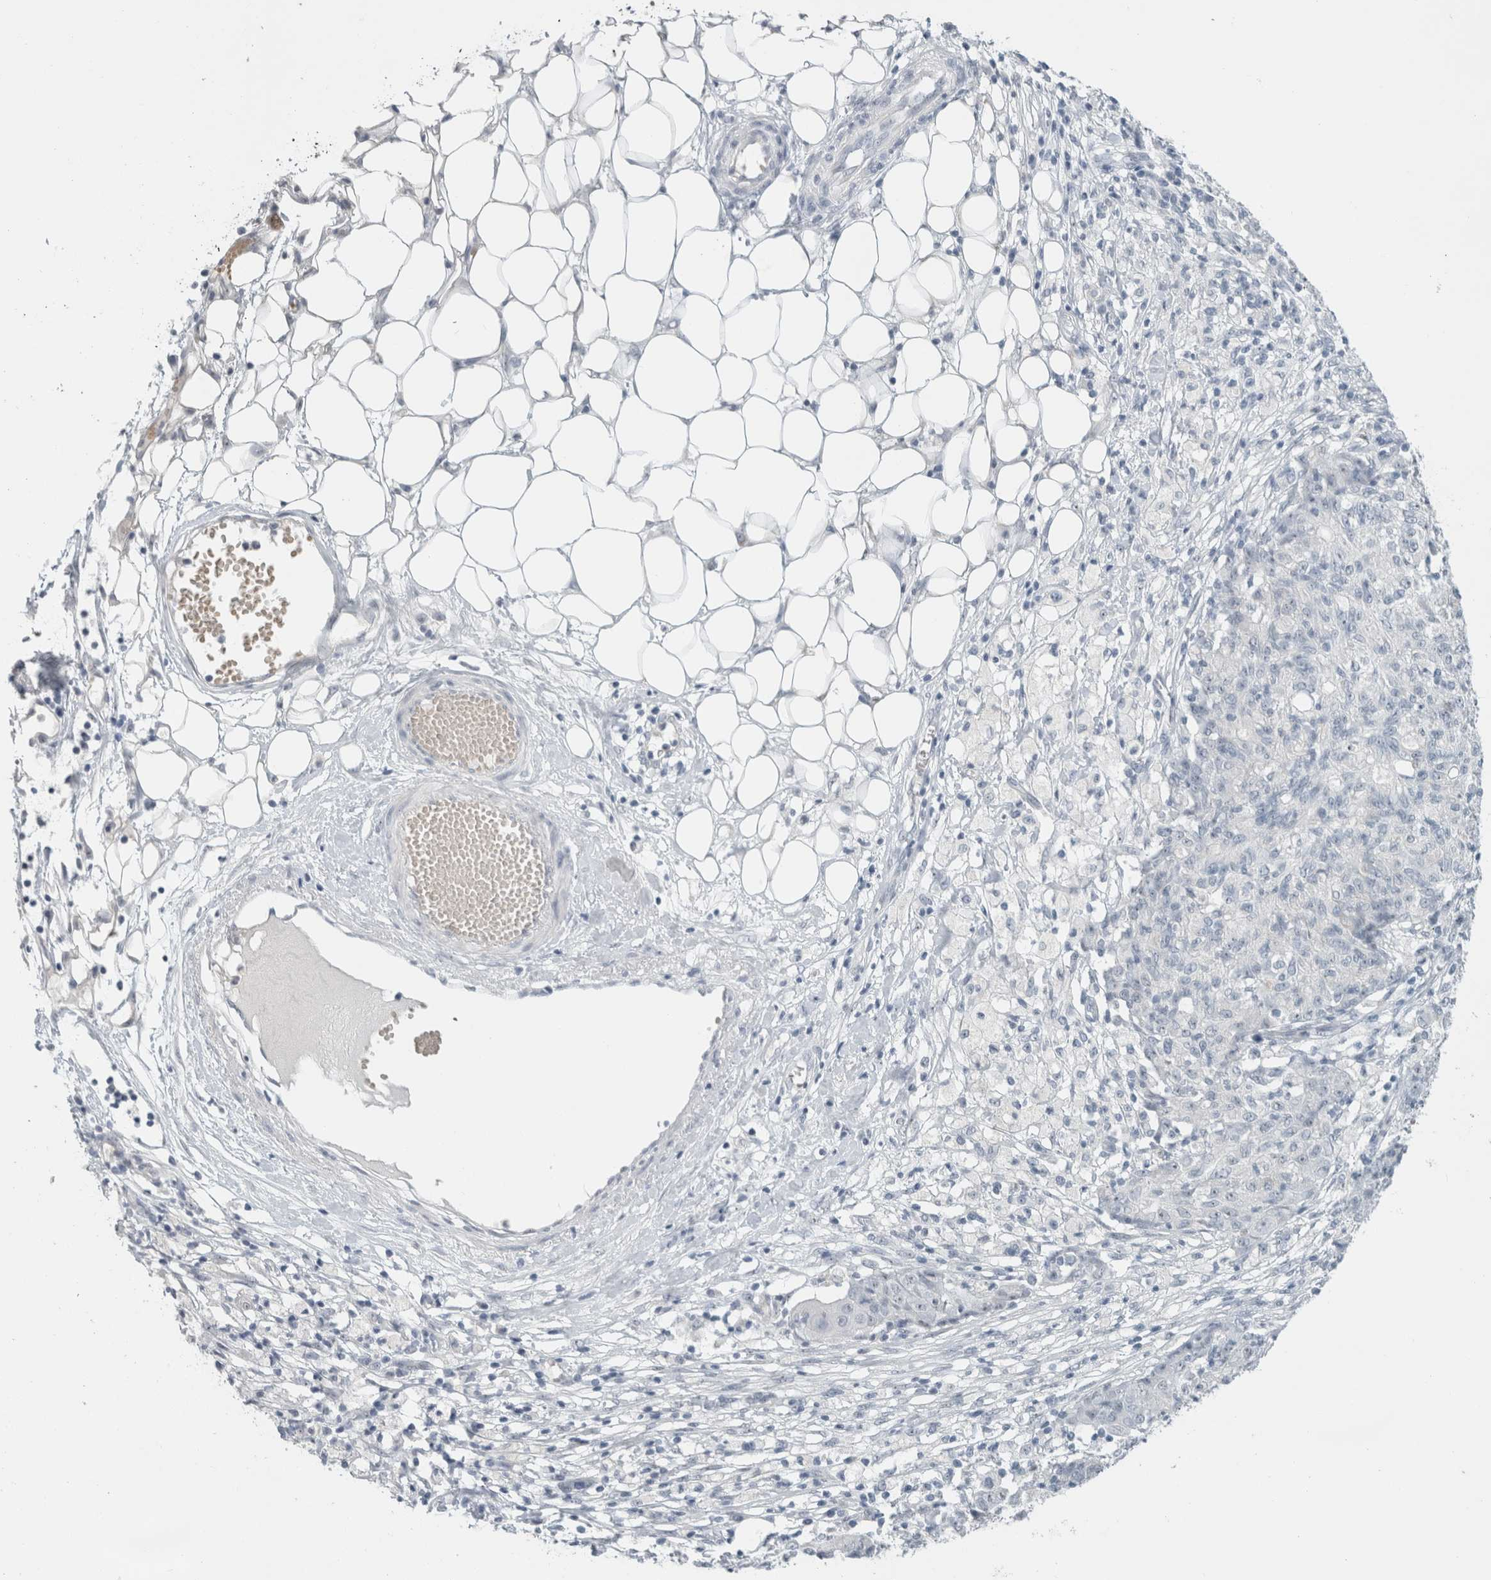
{"staining": {"intensity": "negative", "quantity": "none", "location": "none"}, "tissue": "ovarian cancer", "cell_type": "Tumor cells", "image_type": "cancer", "snomed": [{"axis": "morphology", "description": "Carcinoma, endometroid"}, {"axis": "topography", "description": "Ovary"}], "caption": "There is no significant positivity in tumor cells of ovarian endometroid carcinoma.", "gene": "FMR1NB", "patient": {"sex": "female", "age": 42}}